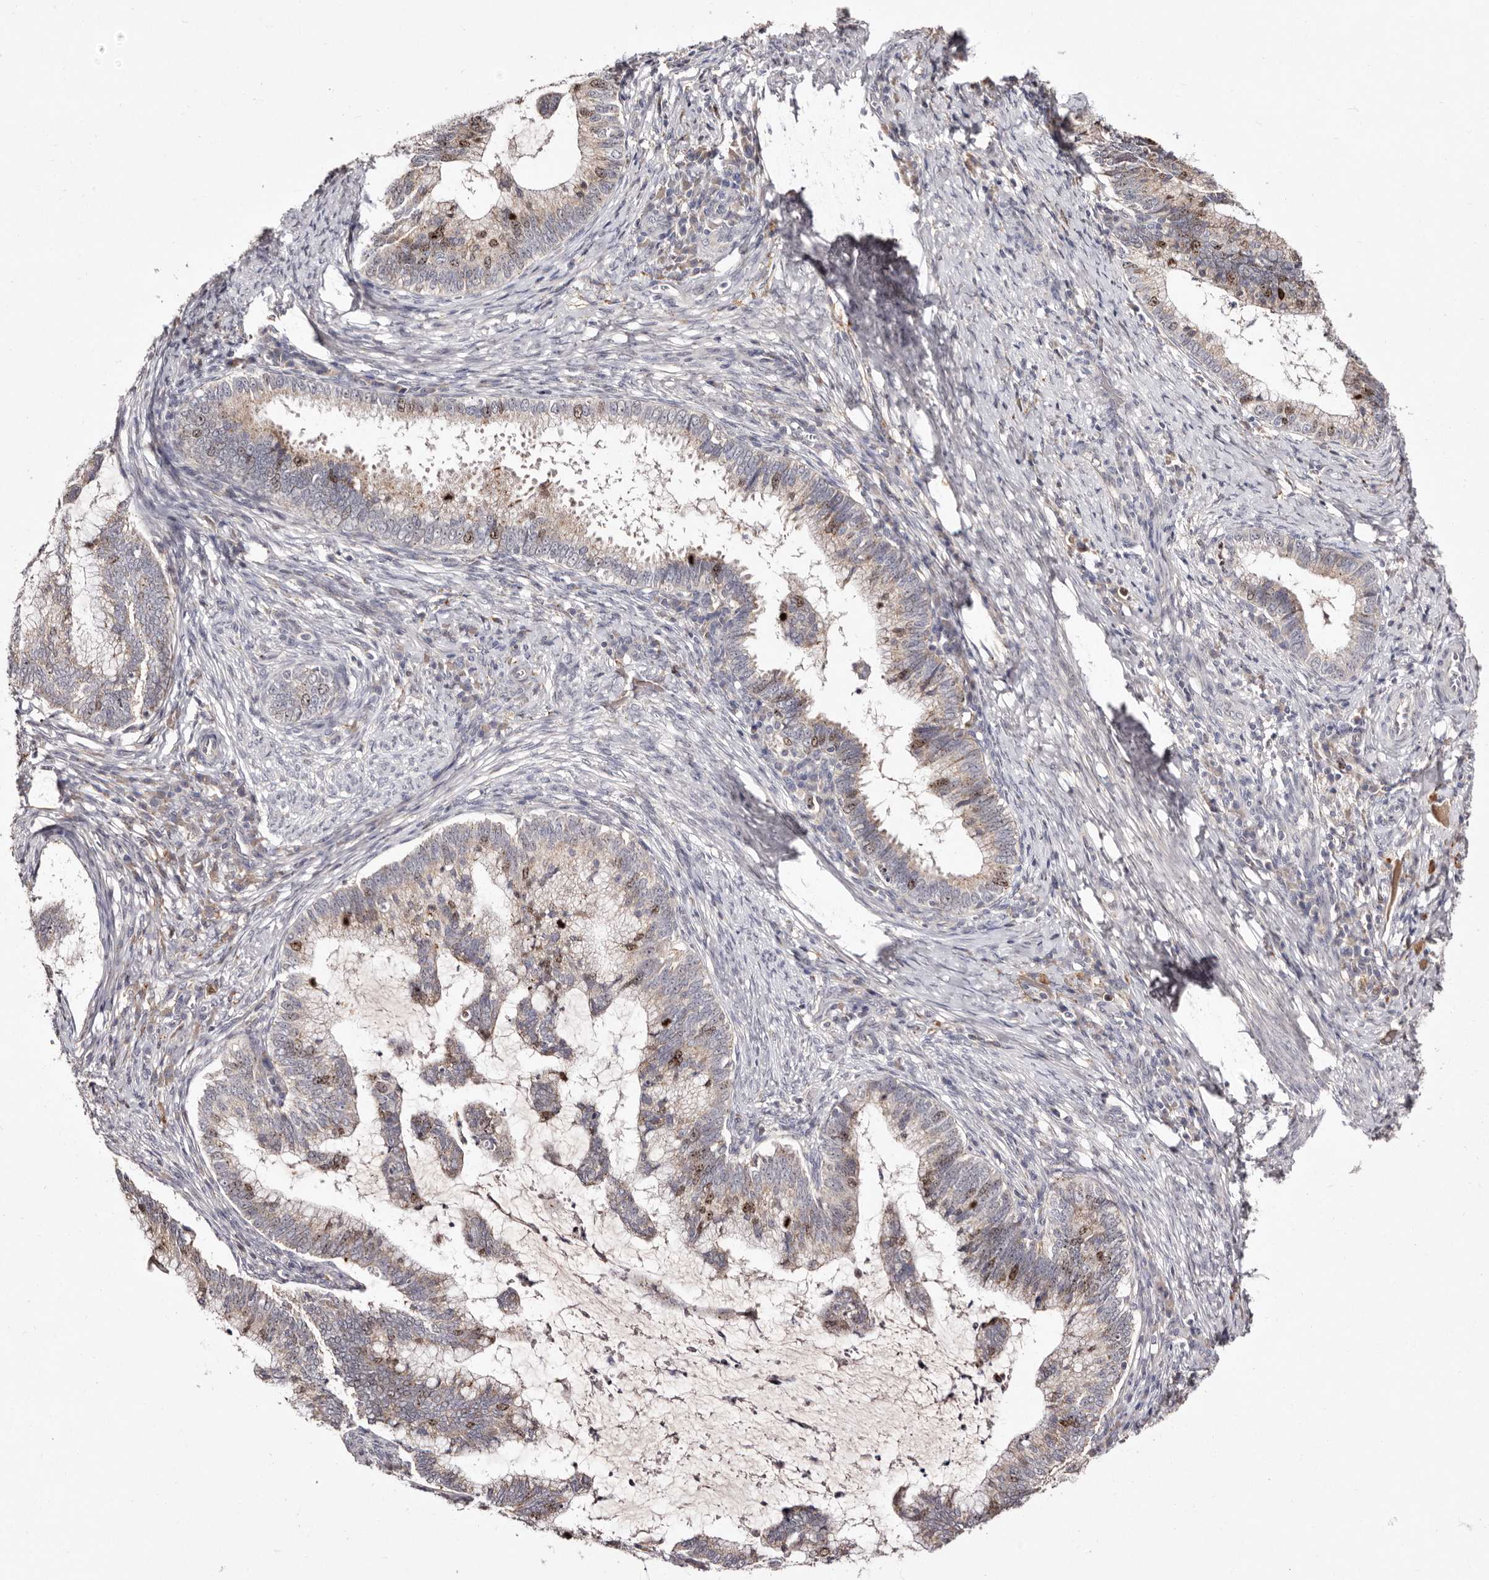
{"staining": {"intensity": "moderate", "quantity": "<25%", "location": "nuclear"}, "tissue": "cervical cancer", "cell_type": "Tumor cells", "image_type": "cancer", "snomed": [{"axis": "morphology", "description": "Adenocarcinoma, NOS"}, {"axis": "topography", "description": "Cervix"}], "caption": "Cervical cancer (adenocarcinoma) was stained to show a protein in brown. There is low levels of moderate nuclear expression in about <25% of tumor cells.", "gene": "CDCA8", "patient": {"sex": "female", "age": 36}}